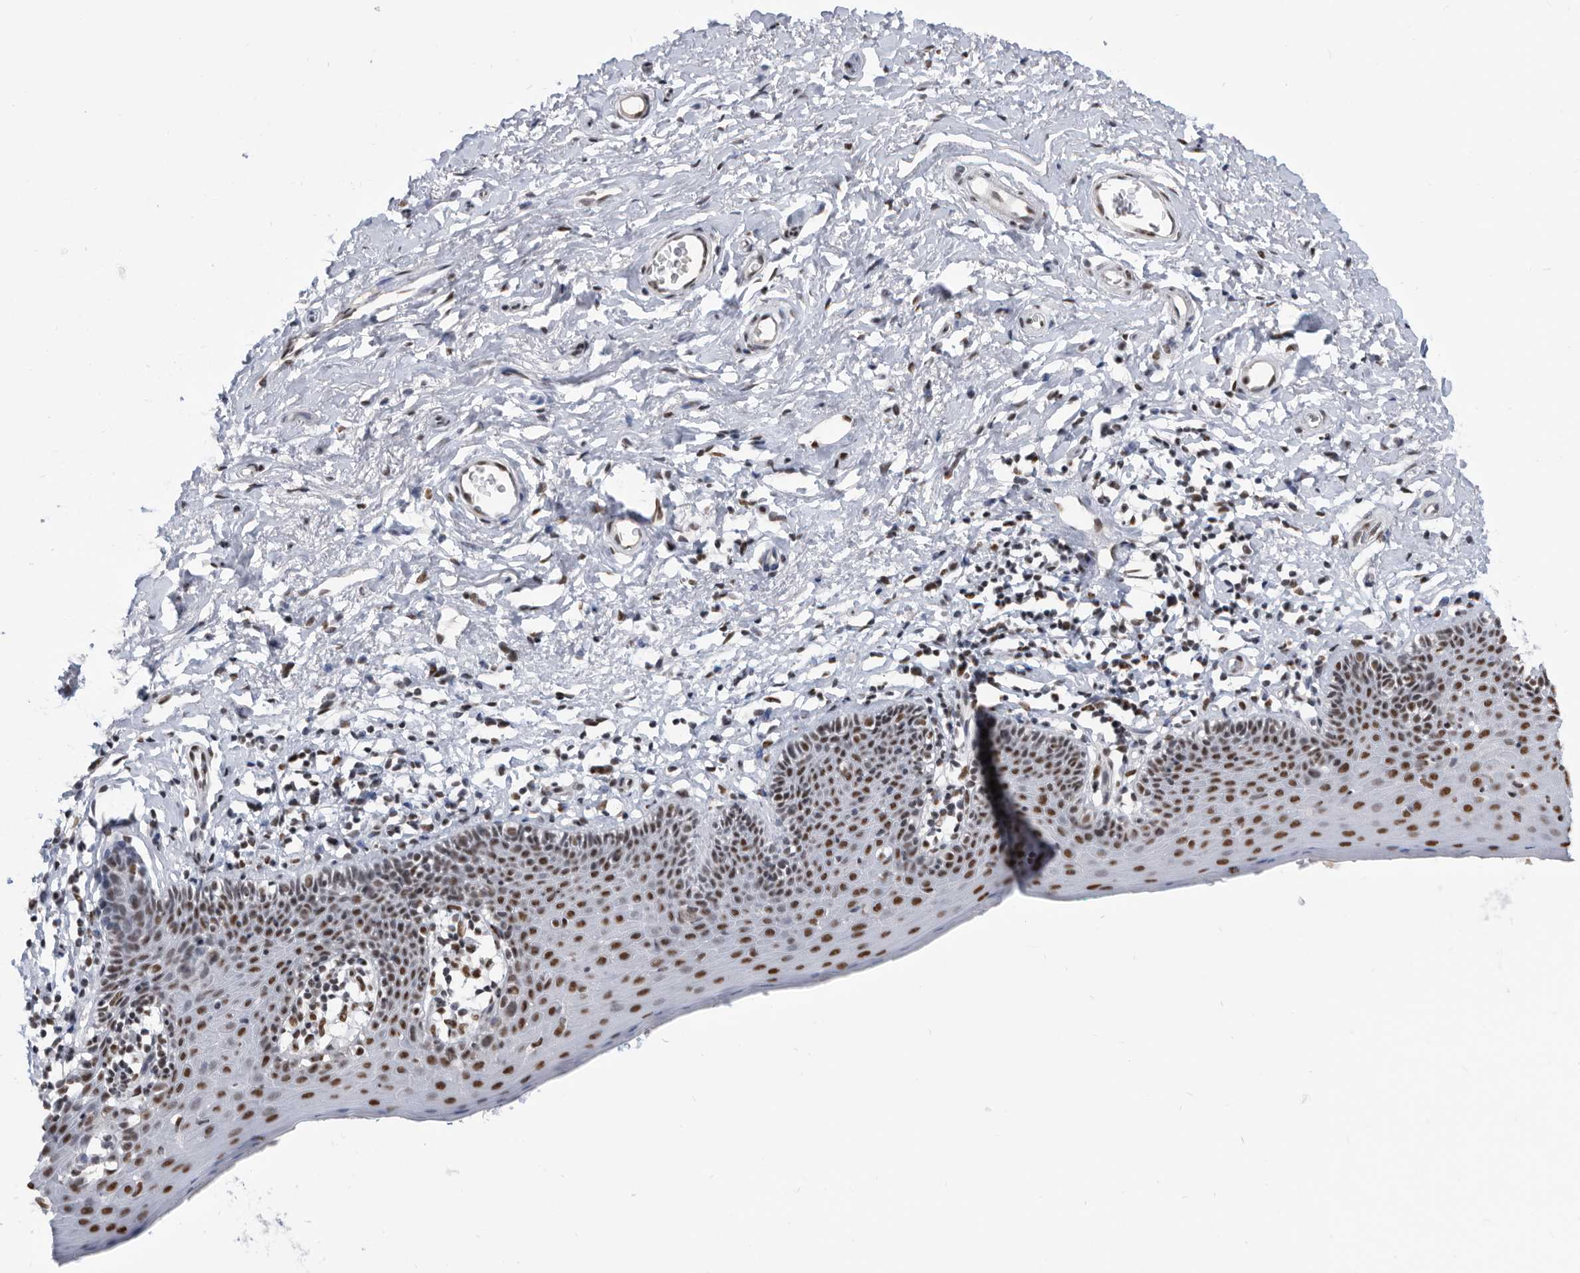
{"staining": {"intensity": "strong", "quantity": ">75%", "location": "nuclear"}, "tissue": "skin", "cell_type": "Epidermal cells", "image_type": "normal", "snomed": [{"axis": "morphology", "description": "Normal tissue, NOS"}, {"axis": "topography", "description": "Vulva"}], "caption": "Protein expression analysis of benign skin displays strong nuclear positivity in approximately >75% of epidermal cells. (Stains: DAB (3,3'-diaminobenzidine) in brown, nuclei in blue, Microscopy: brightfield microscopy at high magnification).", "gene": "SF3A1", "patient": {"sex": "female", "age": 66}}